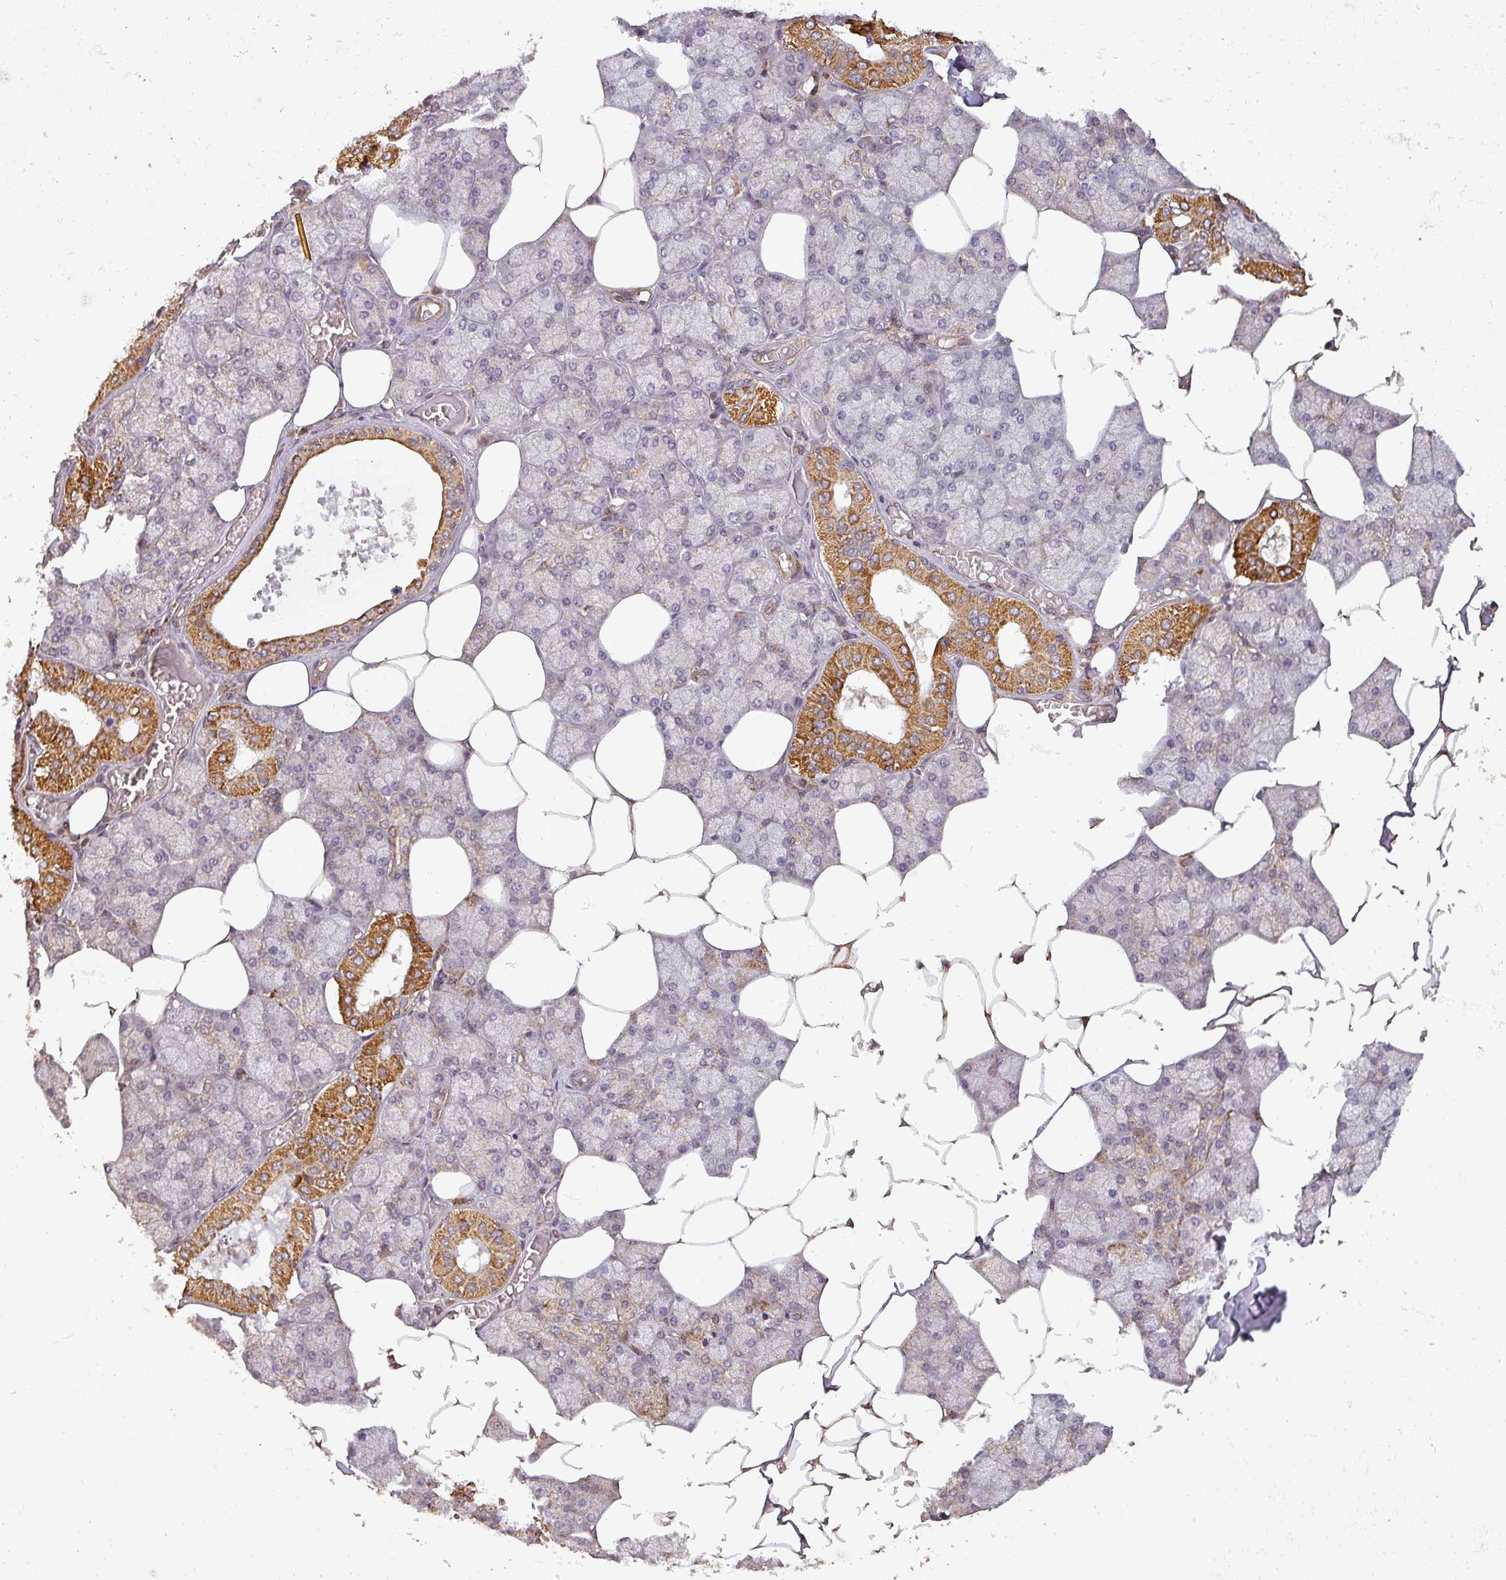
{"staining": {"intensity": "strong", "quantity": "<25%", "location": "cytoplasmic/membranous"}, "tissue": "salivary gland", "cell_type": "Glandular cells", "image_type": "normal", "snomed": [{"axis": "morphology", "description": "Normal tissue, NOS"}, {"axis": "topography", "description": "Salivary gland"}], "caption": "Approximately <25% of glandular cells in unremarkable salivary gland exhibit strong cytoplasmic/membranous protein staining as visualized by brown immunohistochemical staining.", "gene": "BPIFB3", "patient": {"sex": "male", "age": 62}}